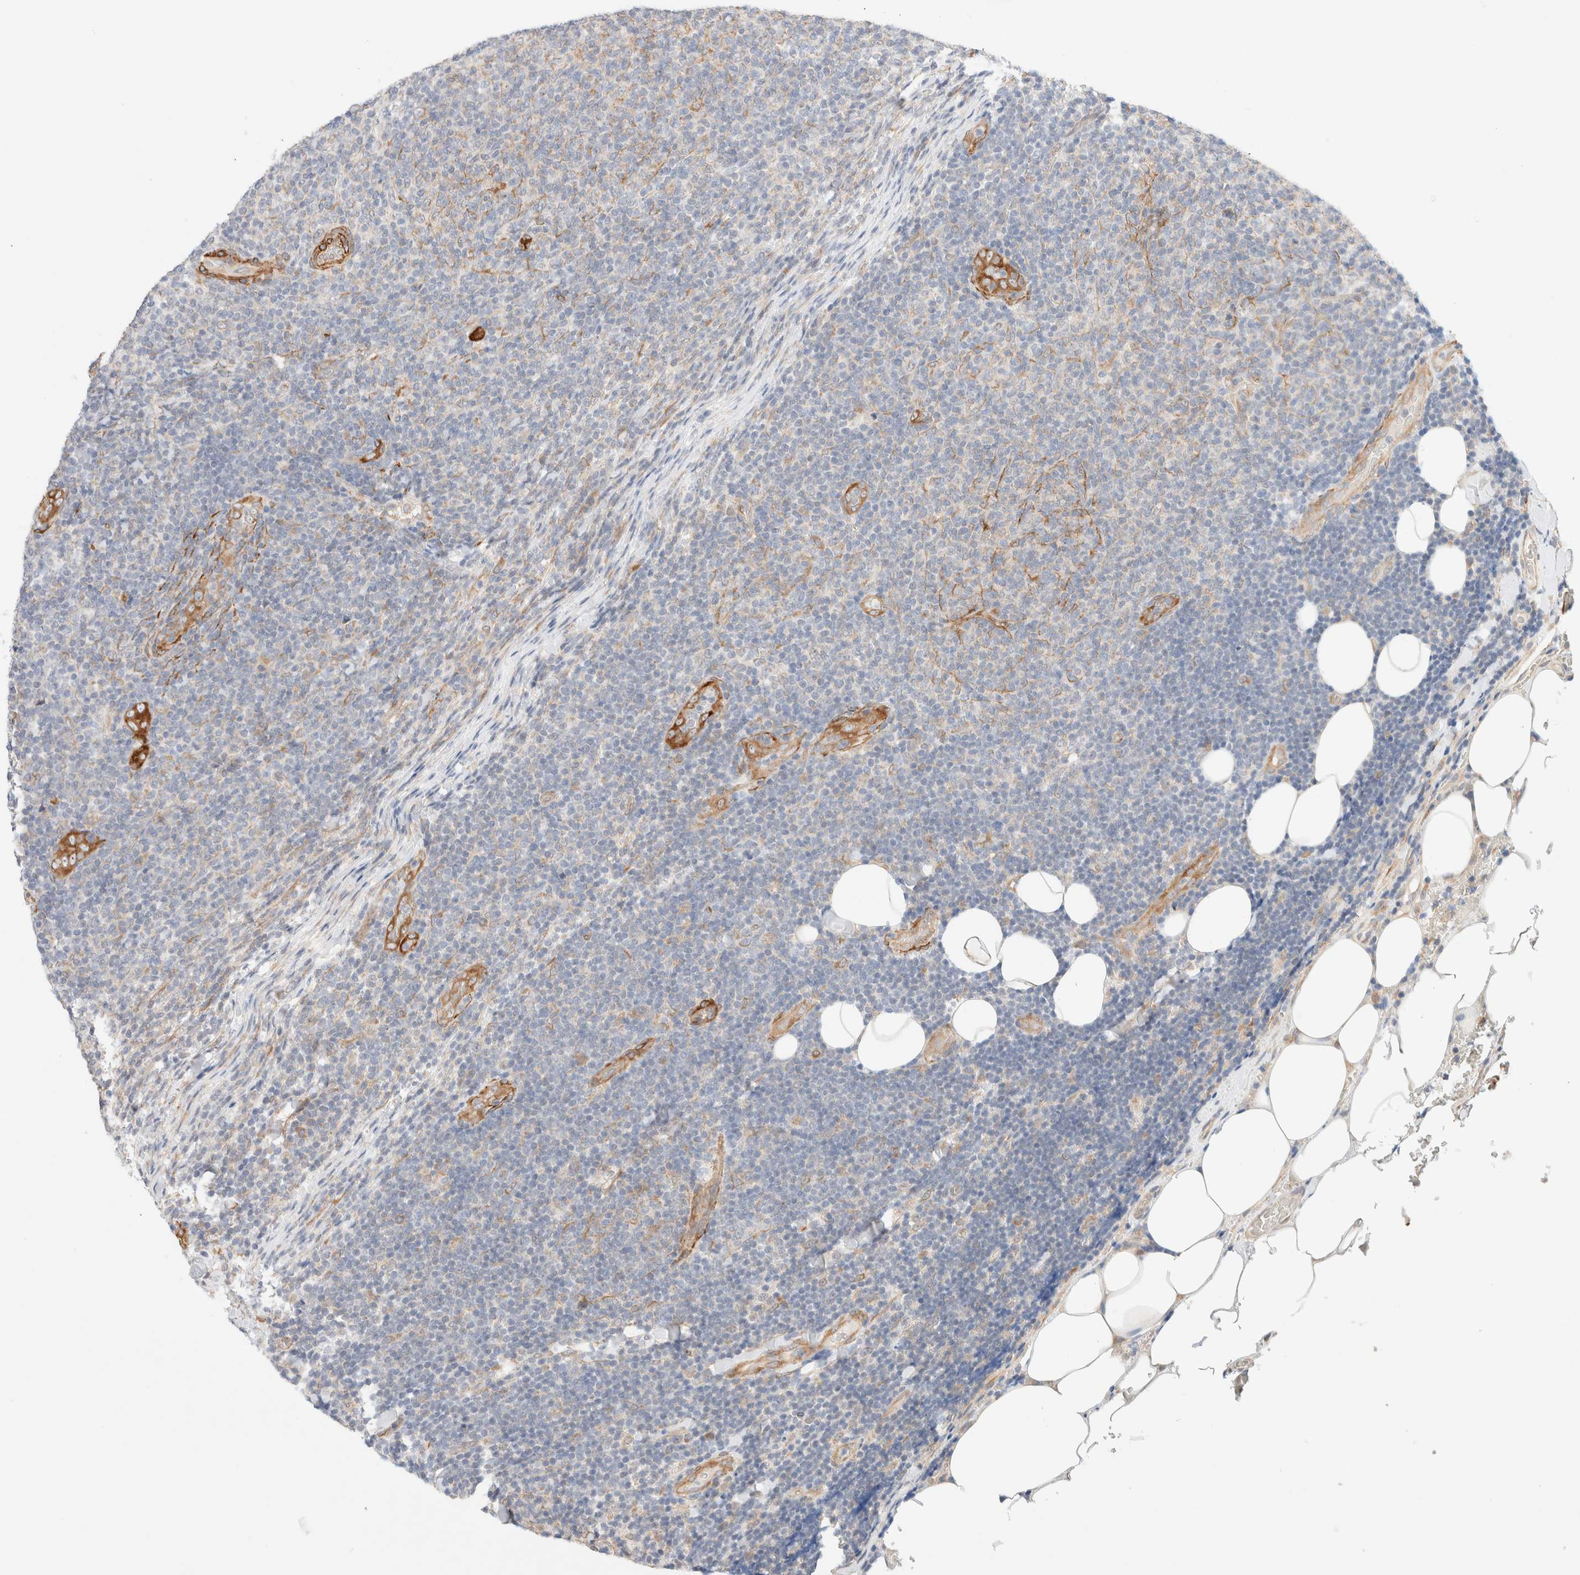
{"staining": {"intensity": "negative", "quantity": "none", "location": "none"}, "tissue": "lymphoma", "cell_type": "Tumor cells", "image_type": "cancer", "snomed": [{"axis": "morphology", "description": "Malignant lymphoma, non-Hodgkin's type, Low grade"}, {"axis": "topography", "description": "Lymph node"}], "caption": "This micrograph is of lymphoma stained with IHC to label a protein in brown with the nuclei are counter-stained blue. There is no staining in tumor cells. (Immunohistochemistry, brightfield microscopy, high magnification).", "gene": "RRP15", "patient": {"sex": "male", "age": 66}}